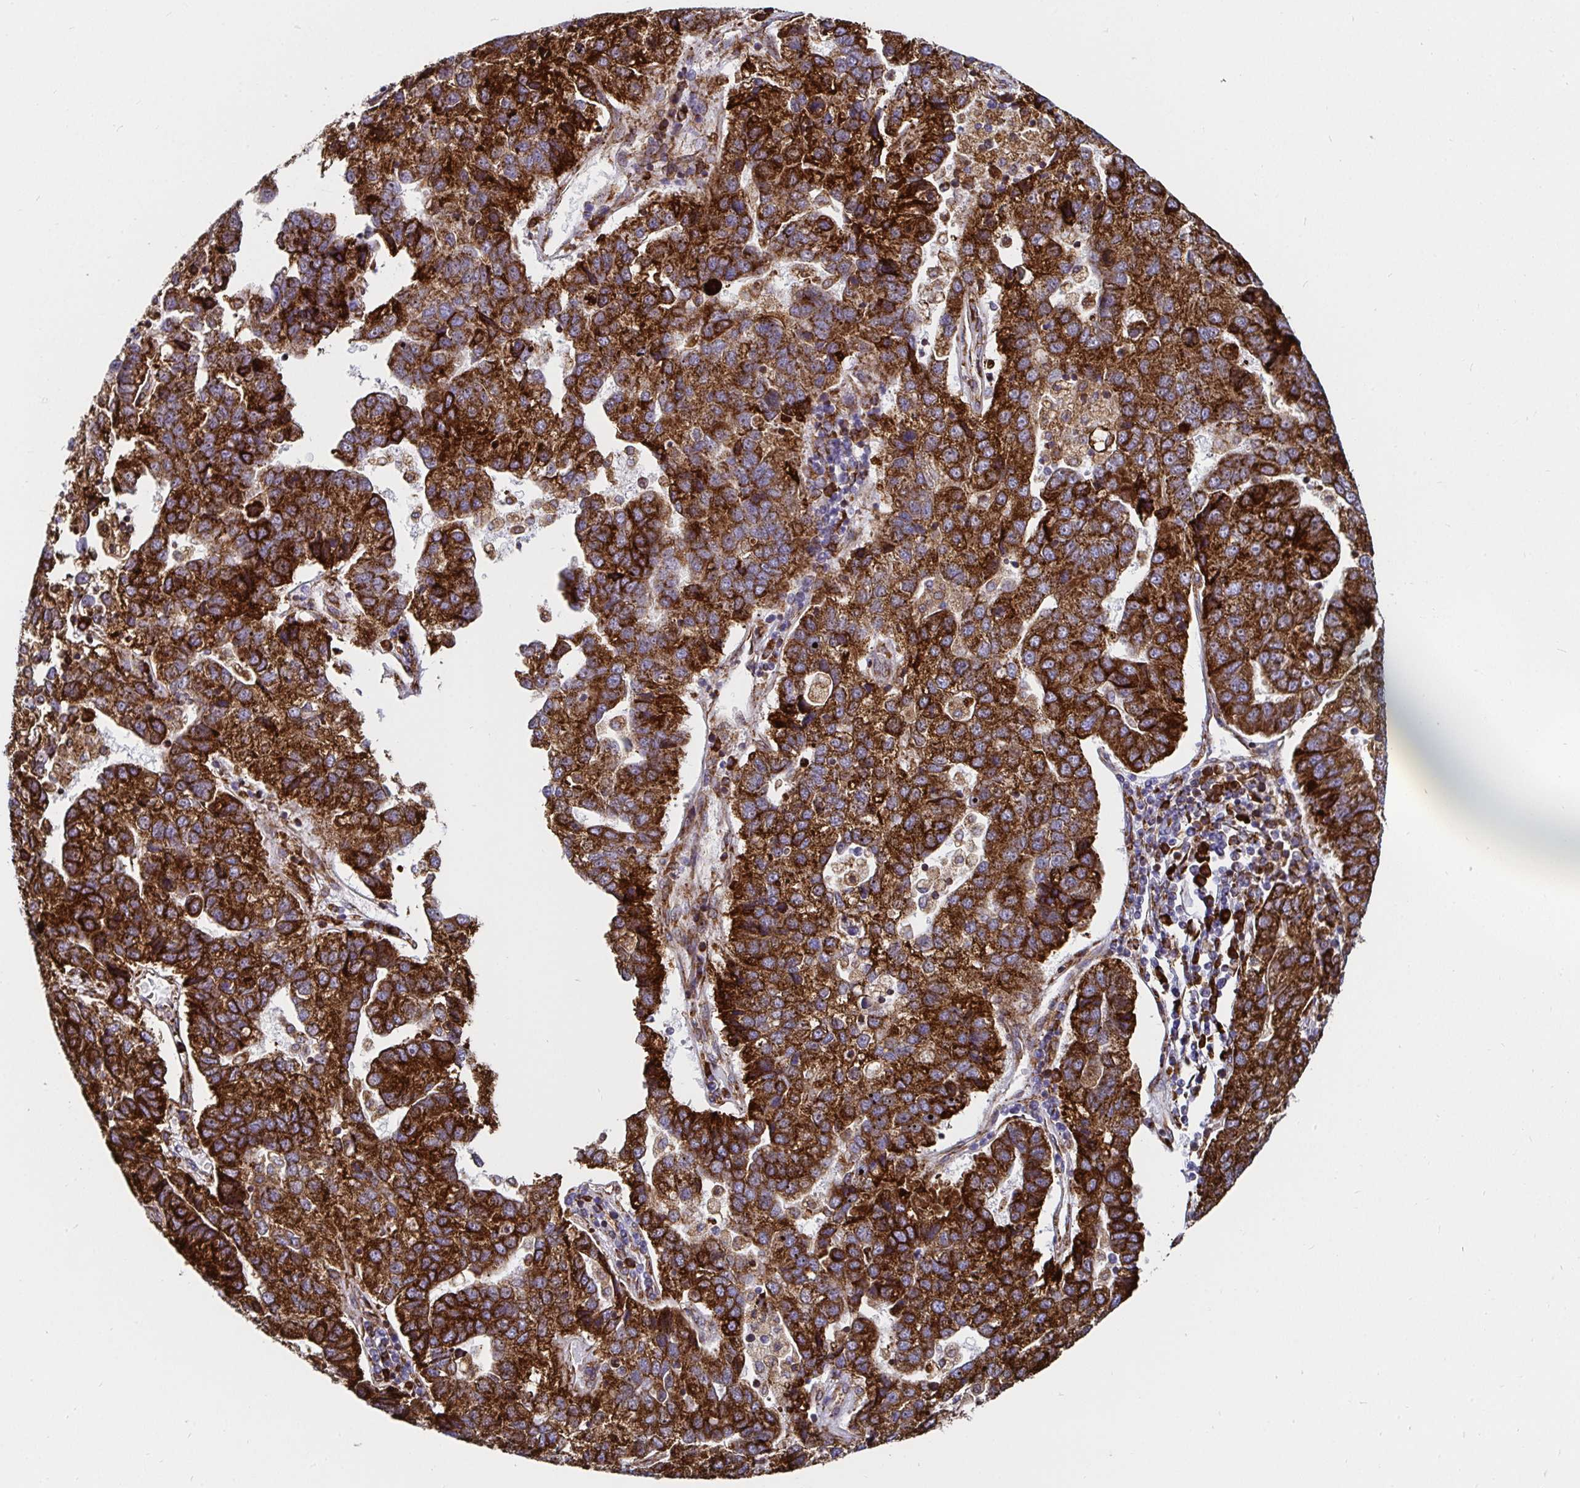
{"staining": {"intensity": "strong", "quantity": ">75%", "location": "cytoplasmic/membranous"}, "tissue": "pancreatic cancer", "cell_type": "Tumor cells", "image_type": "cancer", "snomed": [{"axis": "morphology", "description": "Adenocarcinoma, NOS"}, {"axis": "topography", "description": "Pancreas"}], "caption": "Strong cytoplasmic/membranous expression for a protein is present in approximately >75% of tumor cells of pancreatic cancer using immunohistochemistry (IHC).", "gene": "SMYD3", "patient": {"sex": "female", "age": 61}}